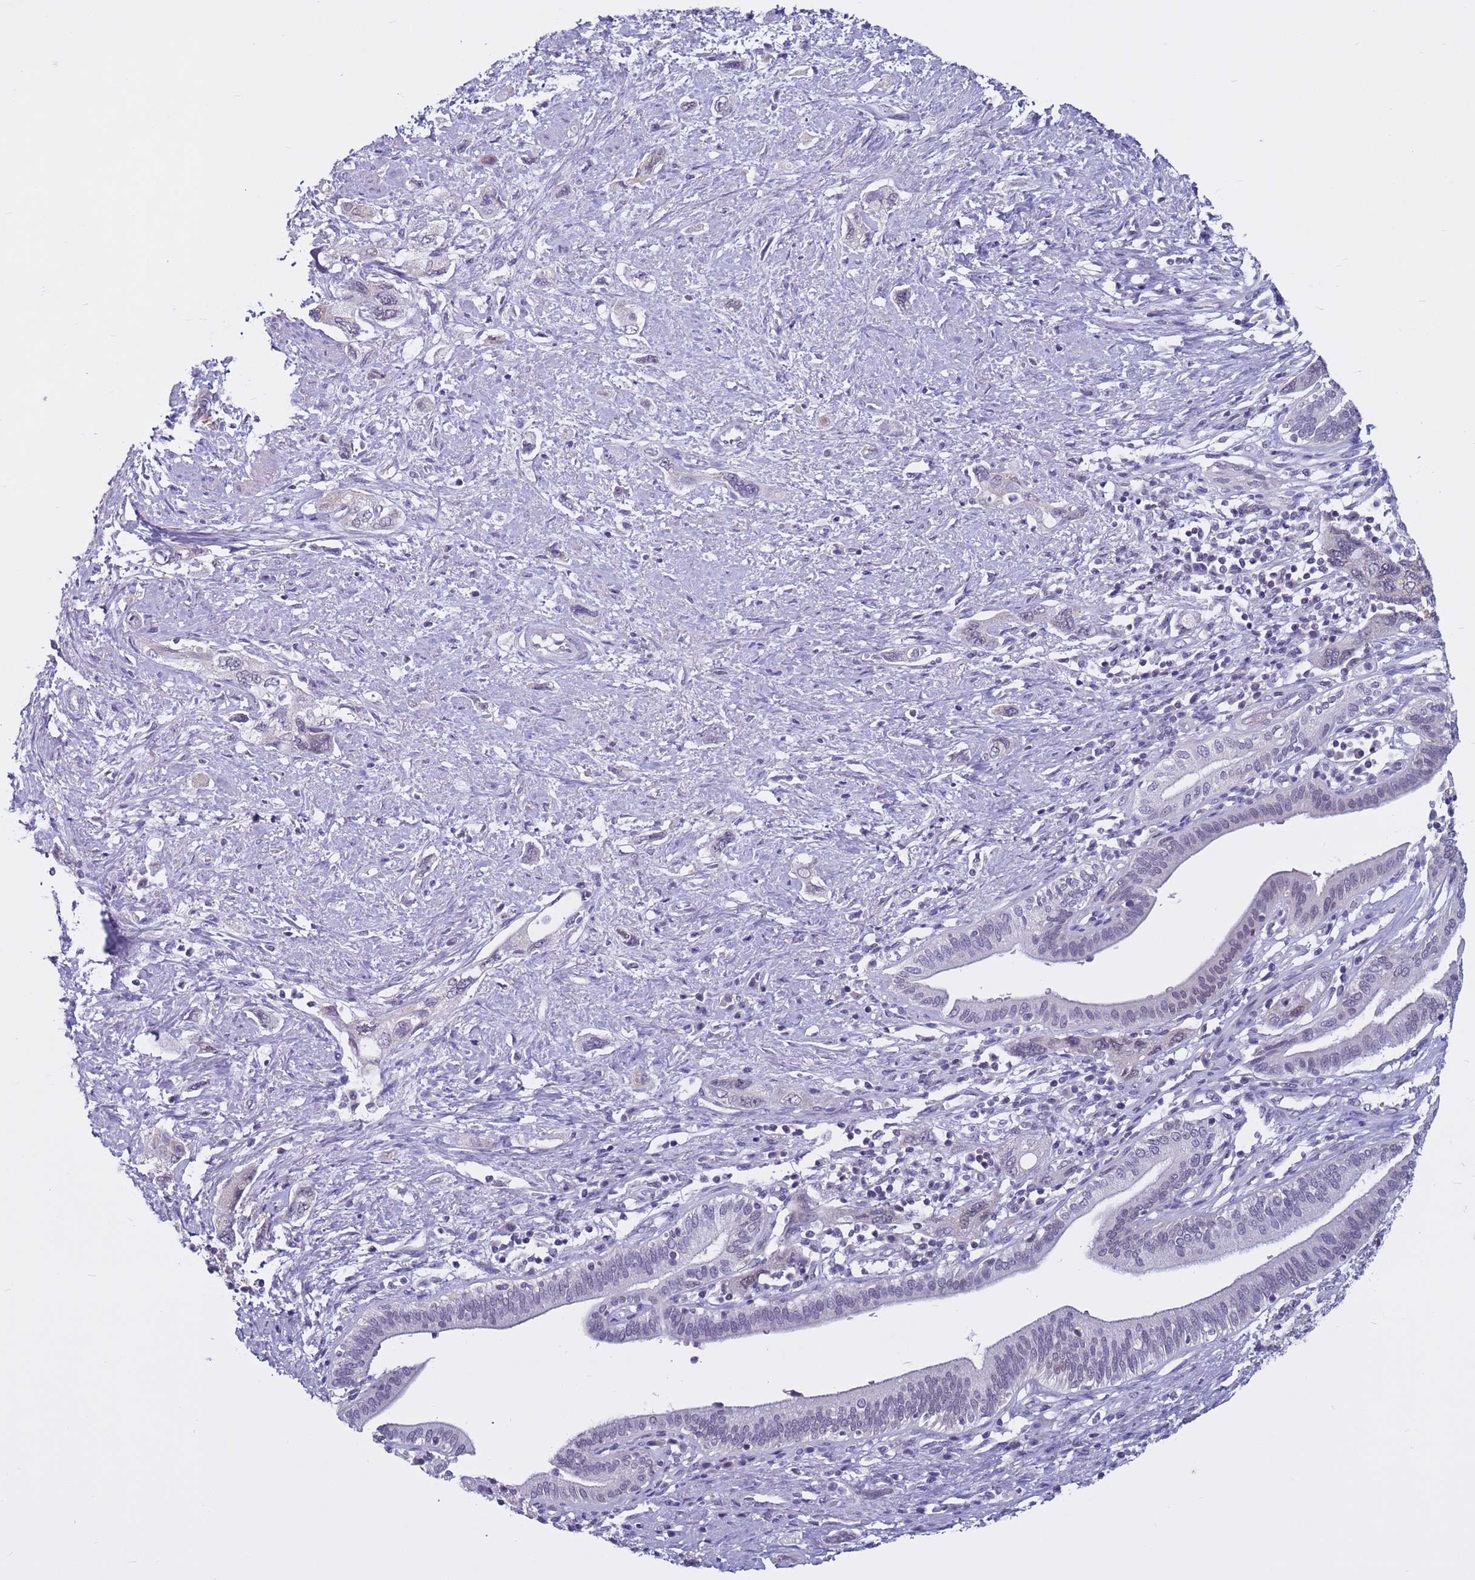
{"staining": {"intensity": "negative", "quantity": "none", "location": "none"}, "tissue": "pancreatic cancer", "cell_type": "Tumor cells", "image_type": "cancer", "snomed": [{"axis": "morphology", "description": "Adenocarcinoma, NOS"}, {"axis": "topography", "description": "Pancreas"}], "caption": "Immunohistochemical staining of human adenocarcinoma (pancreatic) exhibits no significant positivity in tumor cells. Nuclei are stained in blue.", "gene": "CDK2AP2", "patient": {"sex": "female", "age": 73}}